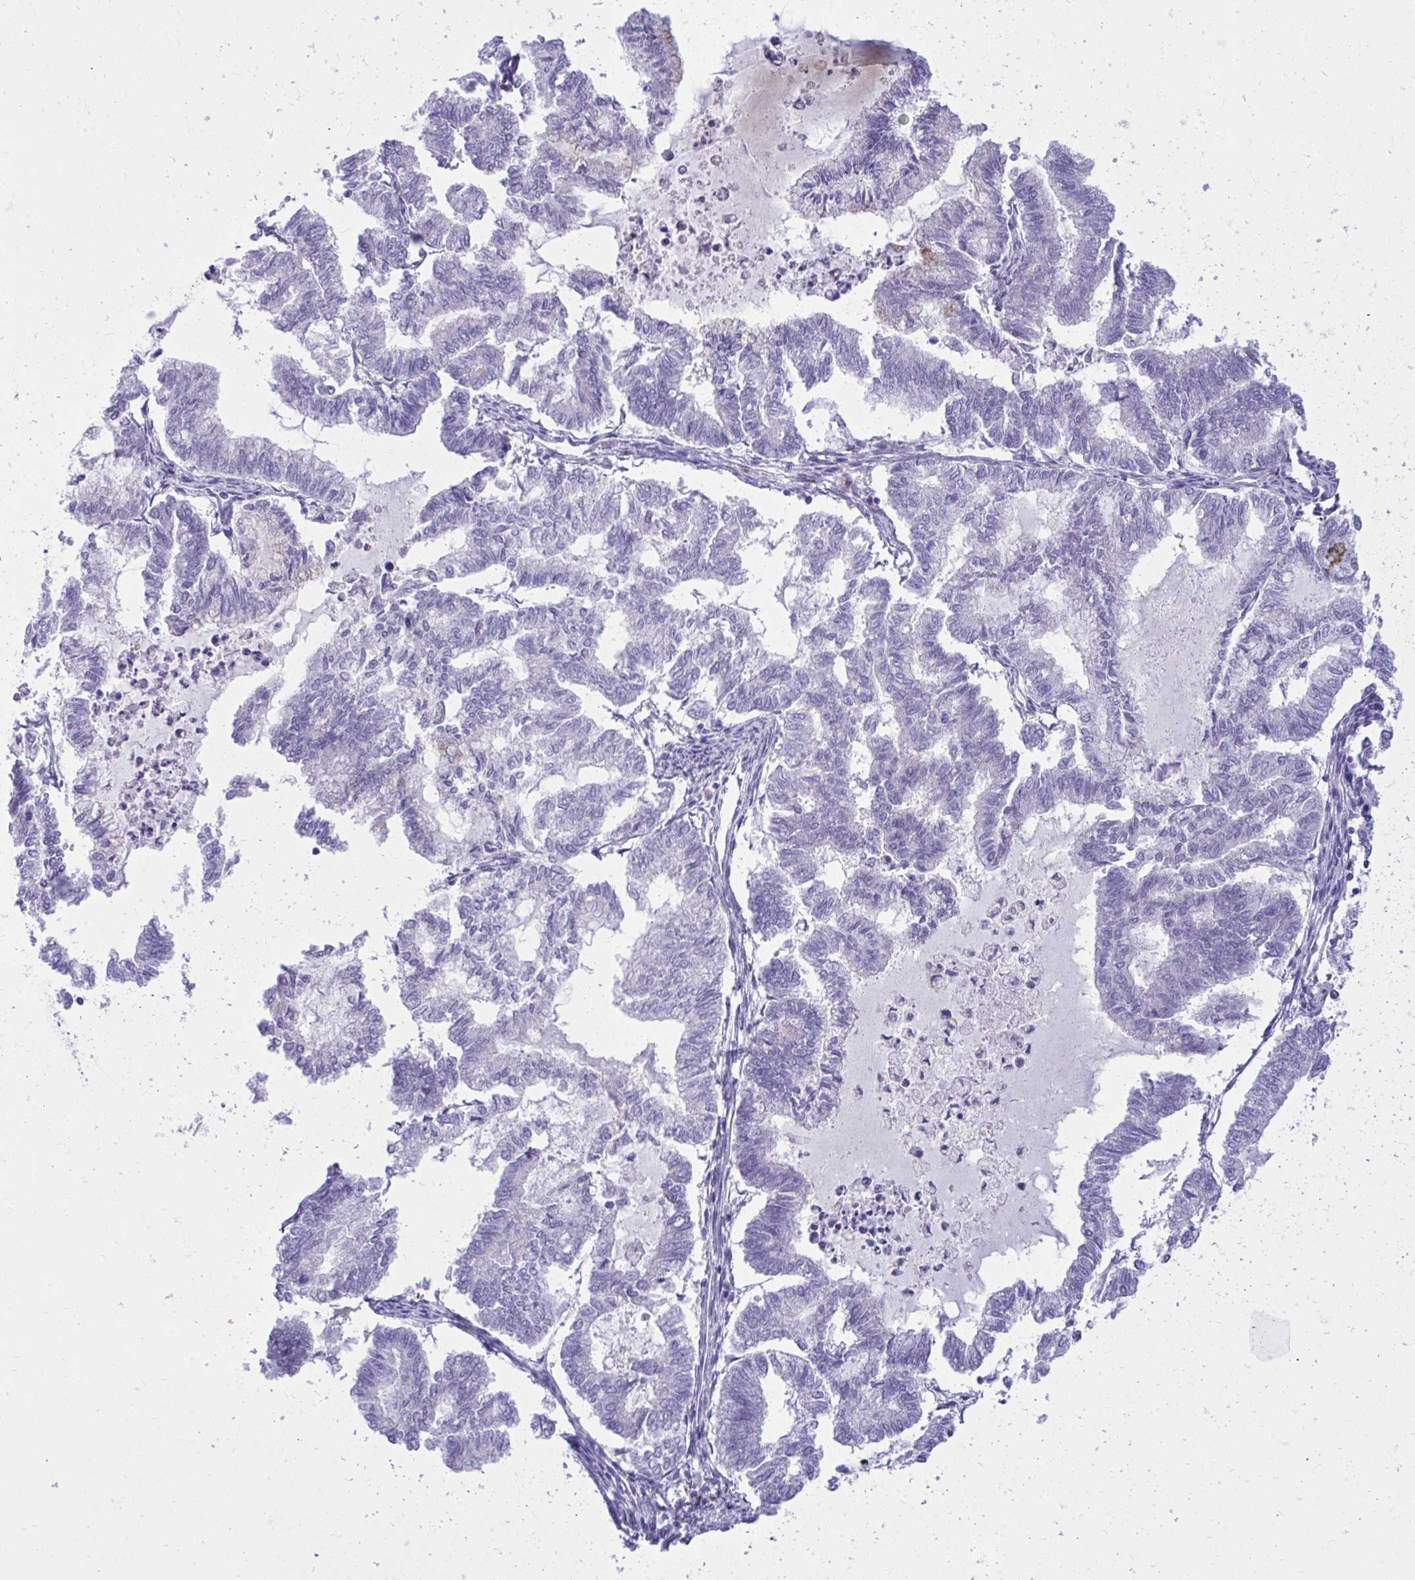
{"staining": {"intensity": "negative", "quantity": "none", "location": "none"}, "tissue": "endometrial cancer", "cell_type": "Tumor cells", "image_type": "cancer", "snomed": [{"axis": "morphology", "description": "Adenocarcinoma, NOS"}, {"axis": "topography", "description": "Endometrium"}], "caption": "Adenocarcinoma (endometrial) was stained to show a protein in brown. There is no significant staining in tumor cells.", "gene": "ANKDD1B", "patient": {"sex": "female", "age": 79}}